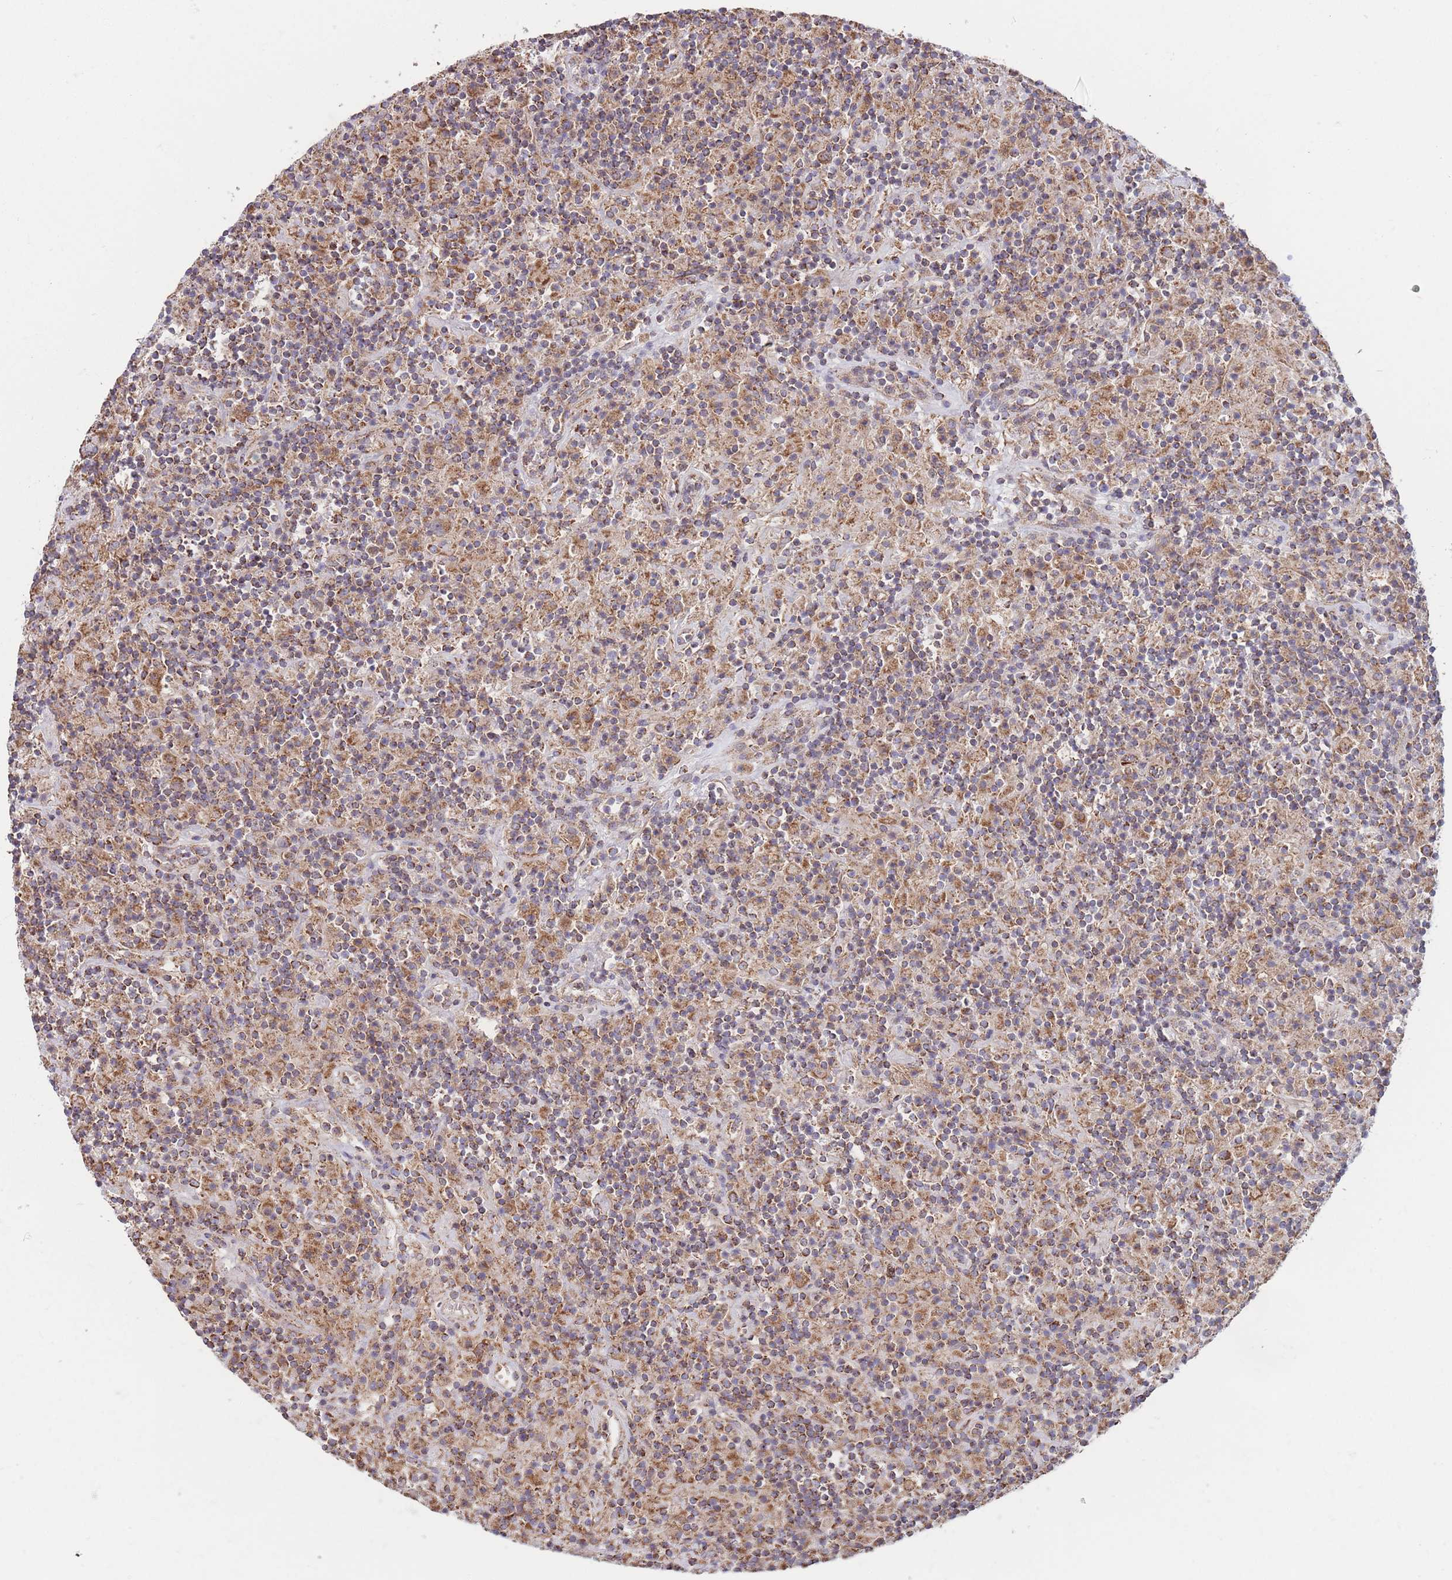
{"staining": {"intensity": "moderate", "quantity": ">75%", "location": "cytoplasmic/membranous"}, "tissue": "lymphoma", "cell_type": "Tumor cells", "image_type": "cancer", "snomed": [{"axis": "morphology", "description": "Hodgkin's disease, NOS"}, {"axis": "topography", "description": "Lymph node"}], "caption": "Brown immunohistochemical staining in human lymphoma reveals moderate cytoplasmic/membranous positivity in about >75% of tumor cells.", "gene": "KIF16B", "patient": {"sex": "male", "age": 70}}